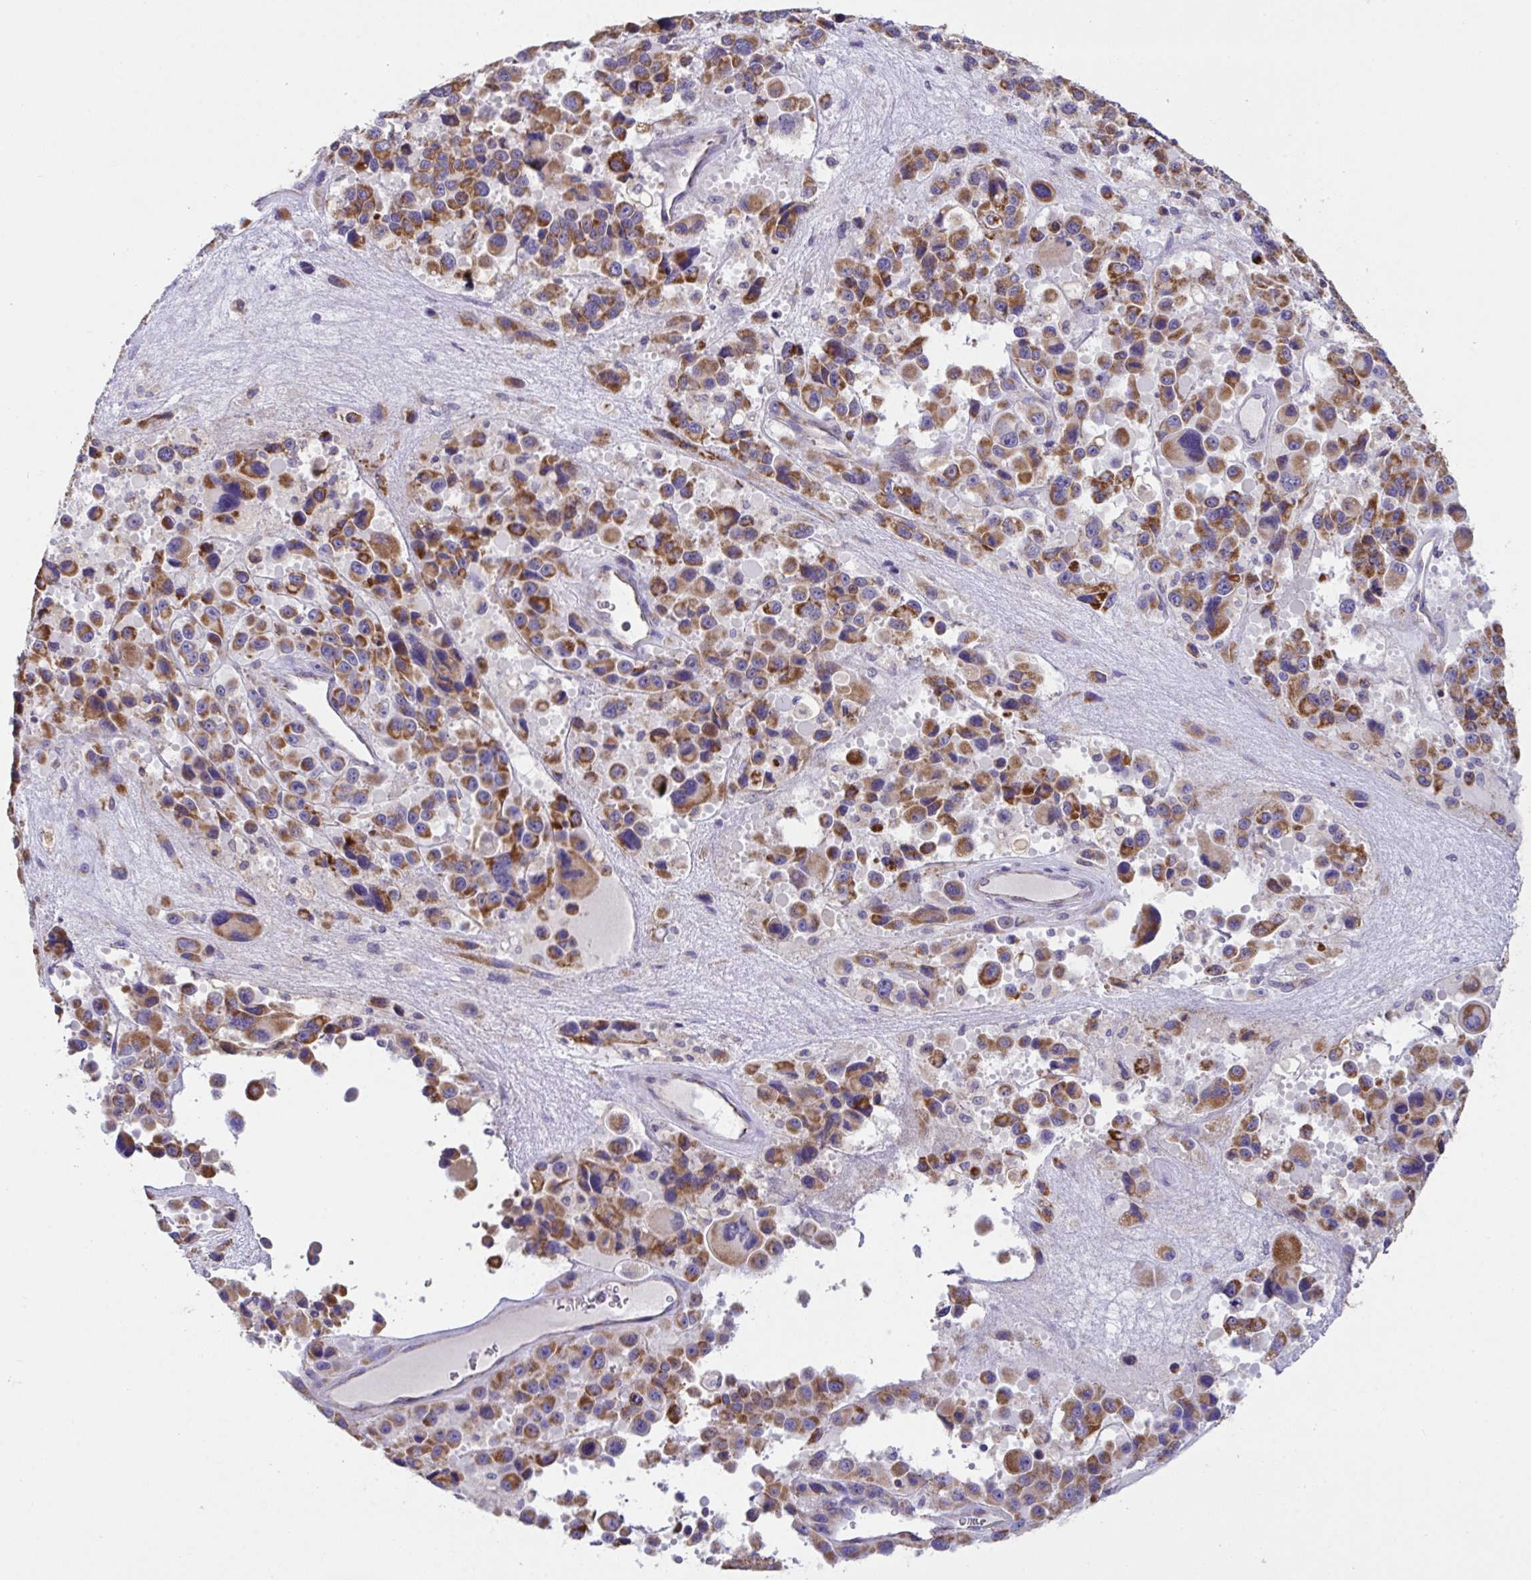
{"staining": {"intensity": "strong", "quantity": "25%-75%", "location": "cytoplasmic/membranous"}, "tissue": "melanoma", "cell_type": "Tumor cells", "image_type": "cancer", "snomed": [{"axis": "morphology", "description": "Malignant melanoma, Metastatic site"}, {"axis": "topography", "description": "Lymph node"}], "caption": "Melanoma tissue exhibits strong cytoplasmic/membranous expression in about 25%-75% of tumor cells", "gene": "DOK7", "patient": {"sex": "female", "age": 65}}